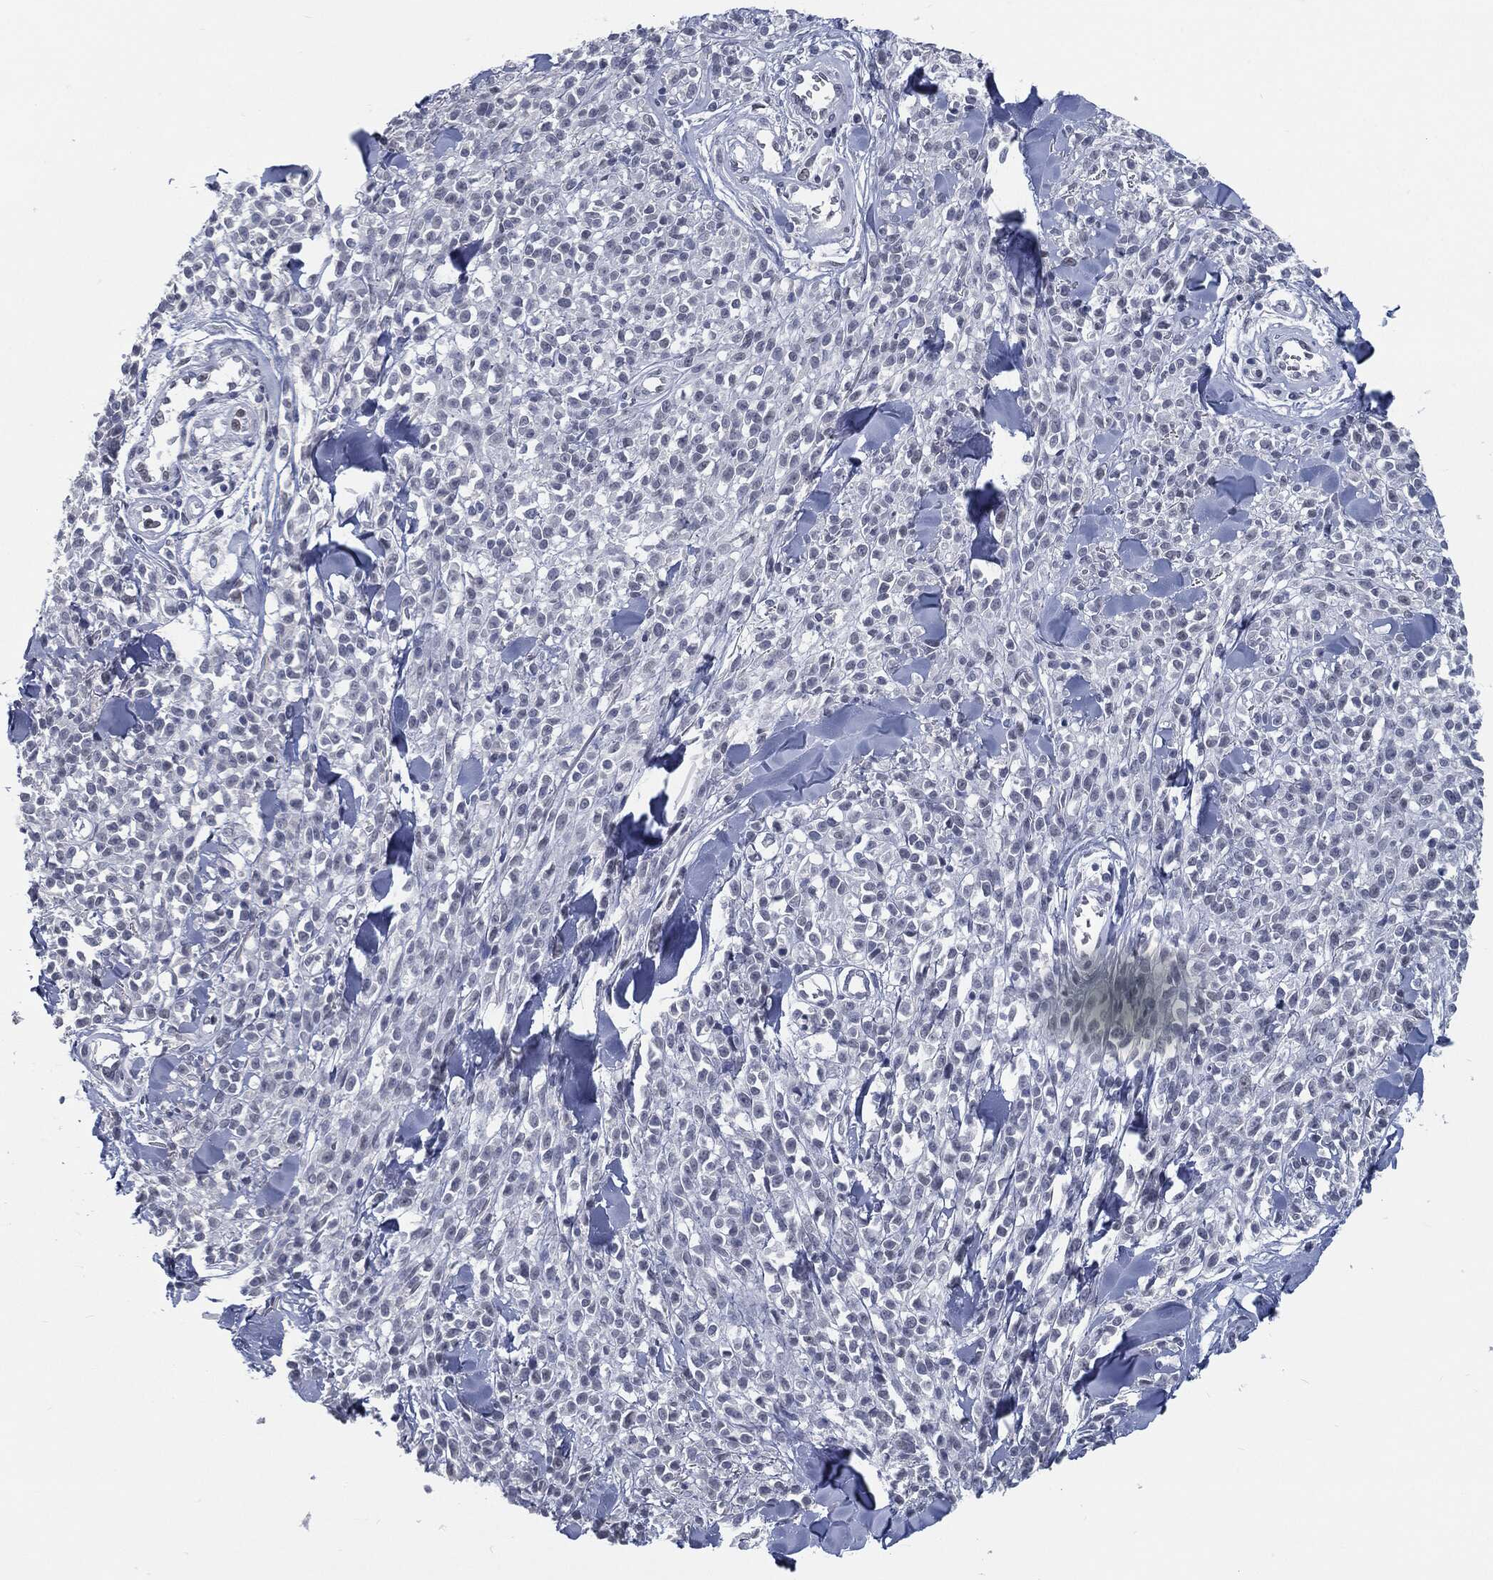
{"staining": {"intensity": "negative", "quantity": "none", "location": "none"}, "tissue": "melanoma", "cell_type": "Tumor cells", "image_type": "cancer", "snomed": [{"axis": "morphology", "description": "Malignant melanoma, NOS"}, {"axis": "topography", "description": "Skin"}, {"axis": "topography", "description": "Skin of trunk"}], "caption": "Tumor cells show no significant positivity in melanoma.", "gene": "PROM1", "patient": {"sex": "male", "age": 74}}